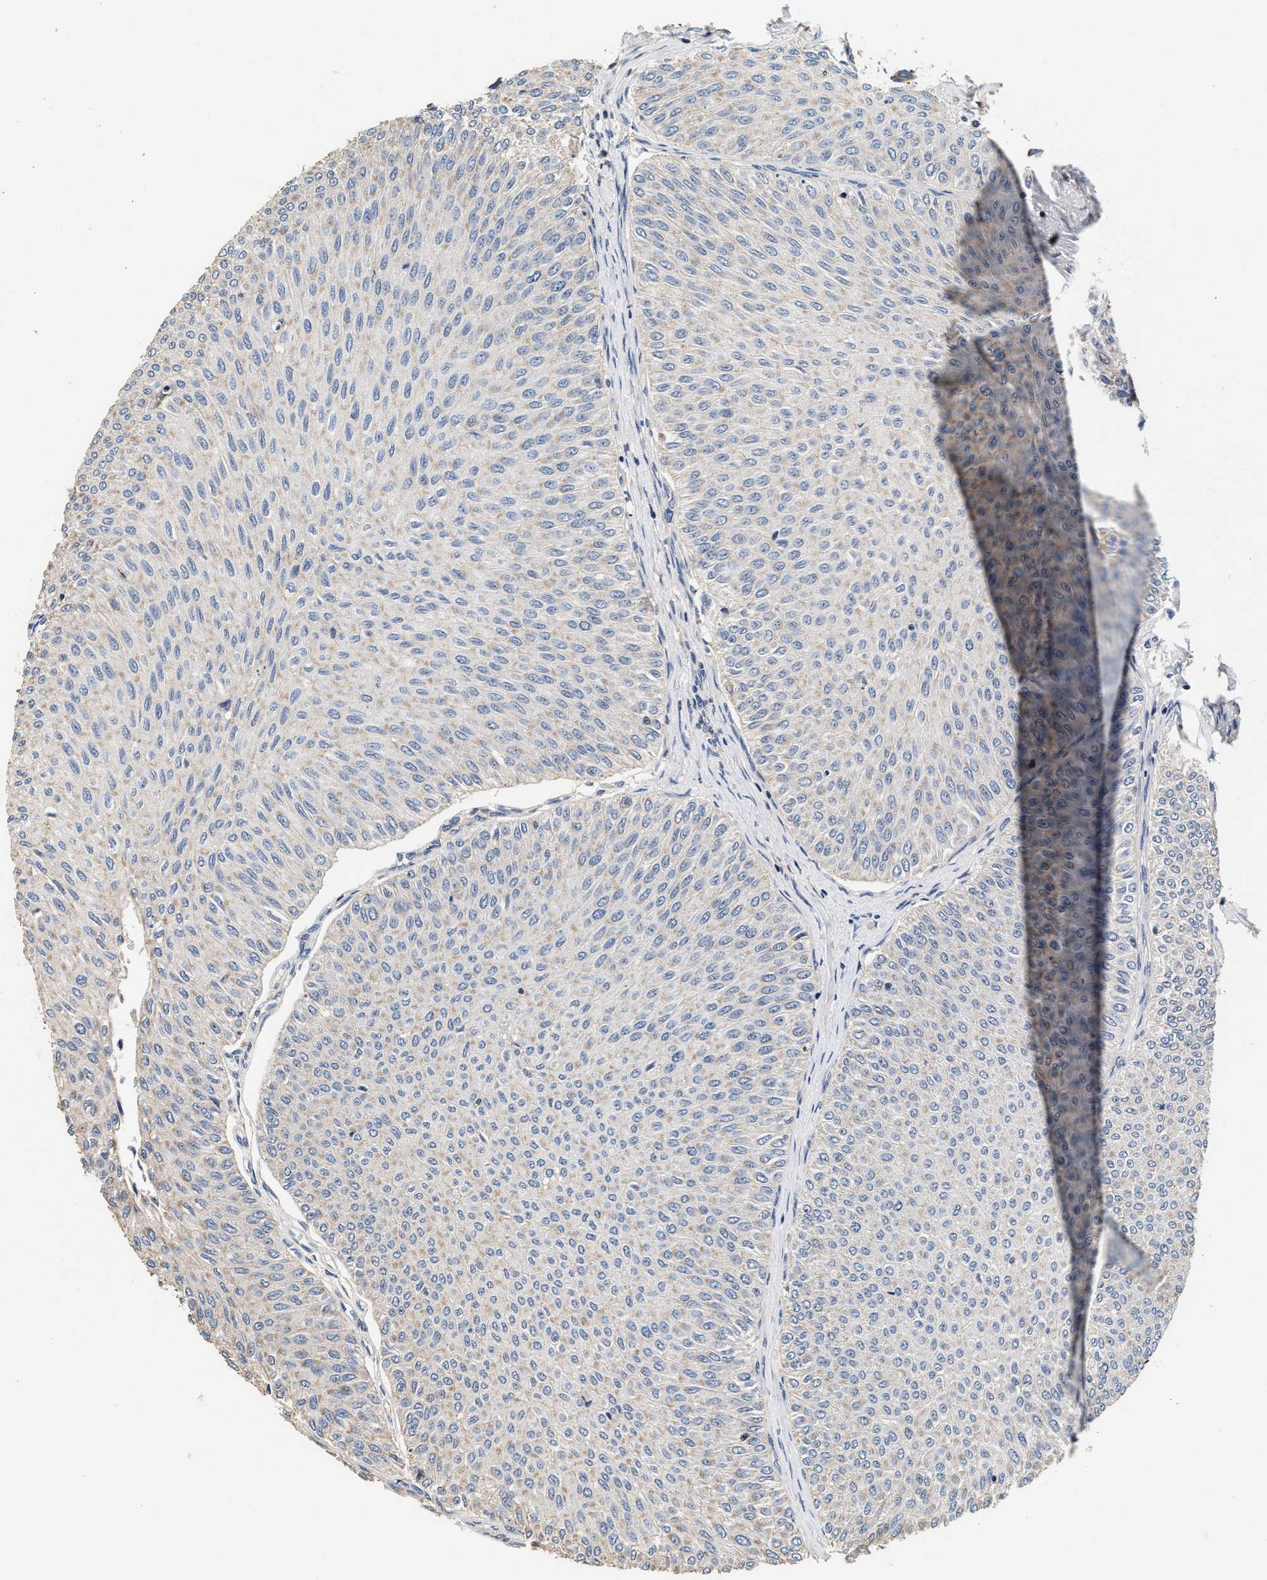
{"staining": {"intensity": "negative", "quantity": "none", "location": "none"}, "tissue": "urothelial cancer", "cell_type": "Tumor cells", "image_type": "cancer", "snomed": [{"axis": "morphology", "description": "Urothelial carcinoma, Low grade"}, {"axis": "topography", "description": "Urinary bladder"}], "caption": "Protein analysis of urothelial carcinoma (low-grade) reveals no significant staining in tumor cells. Nuclei are stained in blue.", "gene": "PTGR3", "patient": {"sex": "male", "age": 78}}